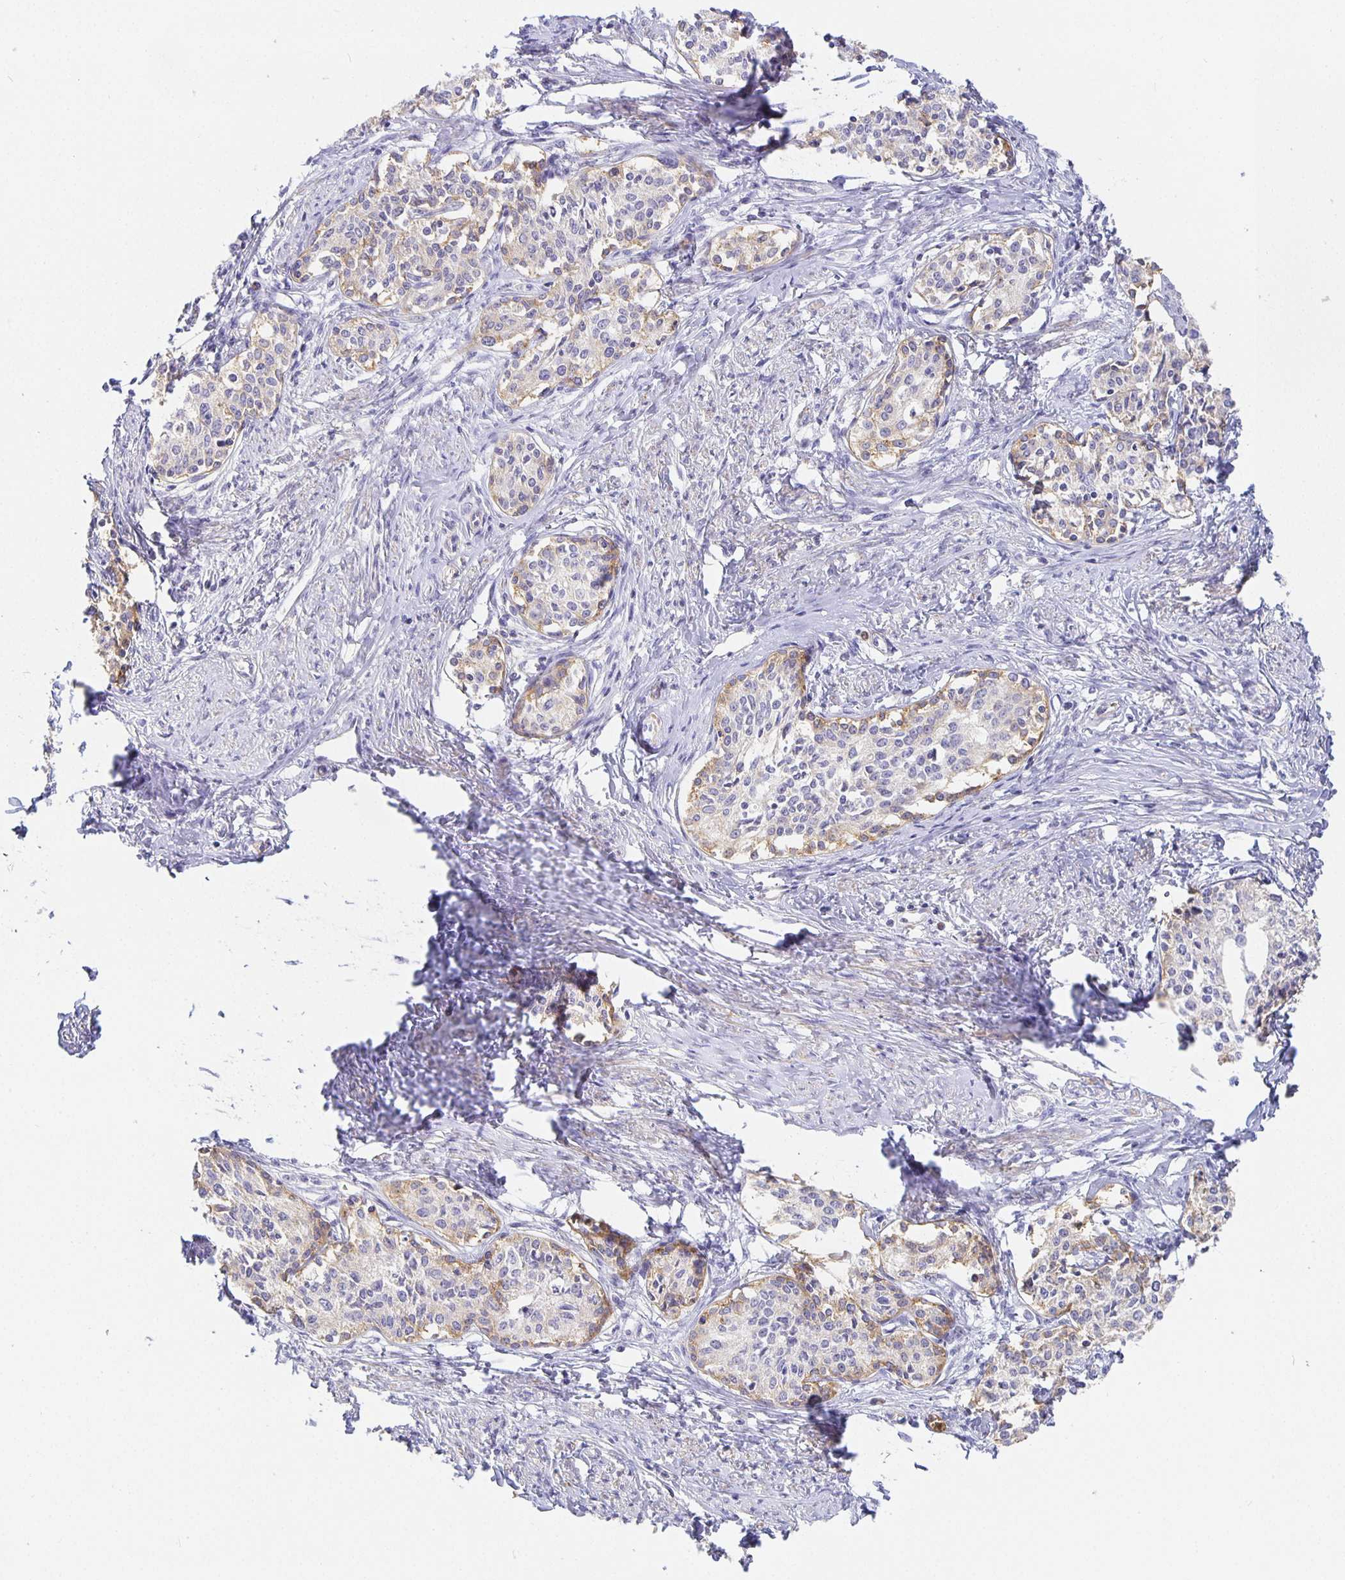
{"staining": {"intensity": "weak", "quantity": "<25%", "location": "cytoplasmic/membranous"}, "tissue": "cervical cancer", "cell_type": "Tumor cells", "image_type": "cancer", "snomed": [{"axis": "morphology", "description": "Squamous cell carcinoma, NOS"}, {"axis": "morphology", "description": "Adenocarcinoma, NOS"}, {"axis": "topography", "description": "Cervix"}], "caption": "Immunohistochemistry (IHC) micrograph of human adenocarcinoma (cervical) stained for a protein (brown), which exhibits no positivity in tumor cells.", "gene": "FLRT3", "patient": {"sex": "female", "age": 52}}